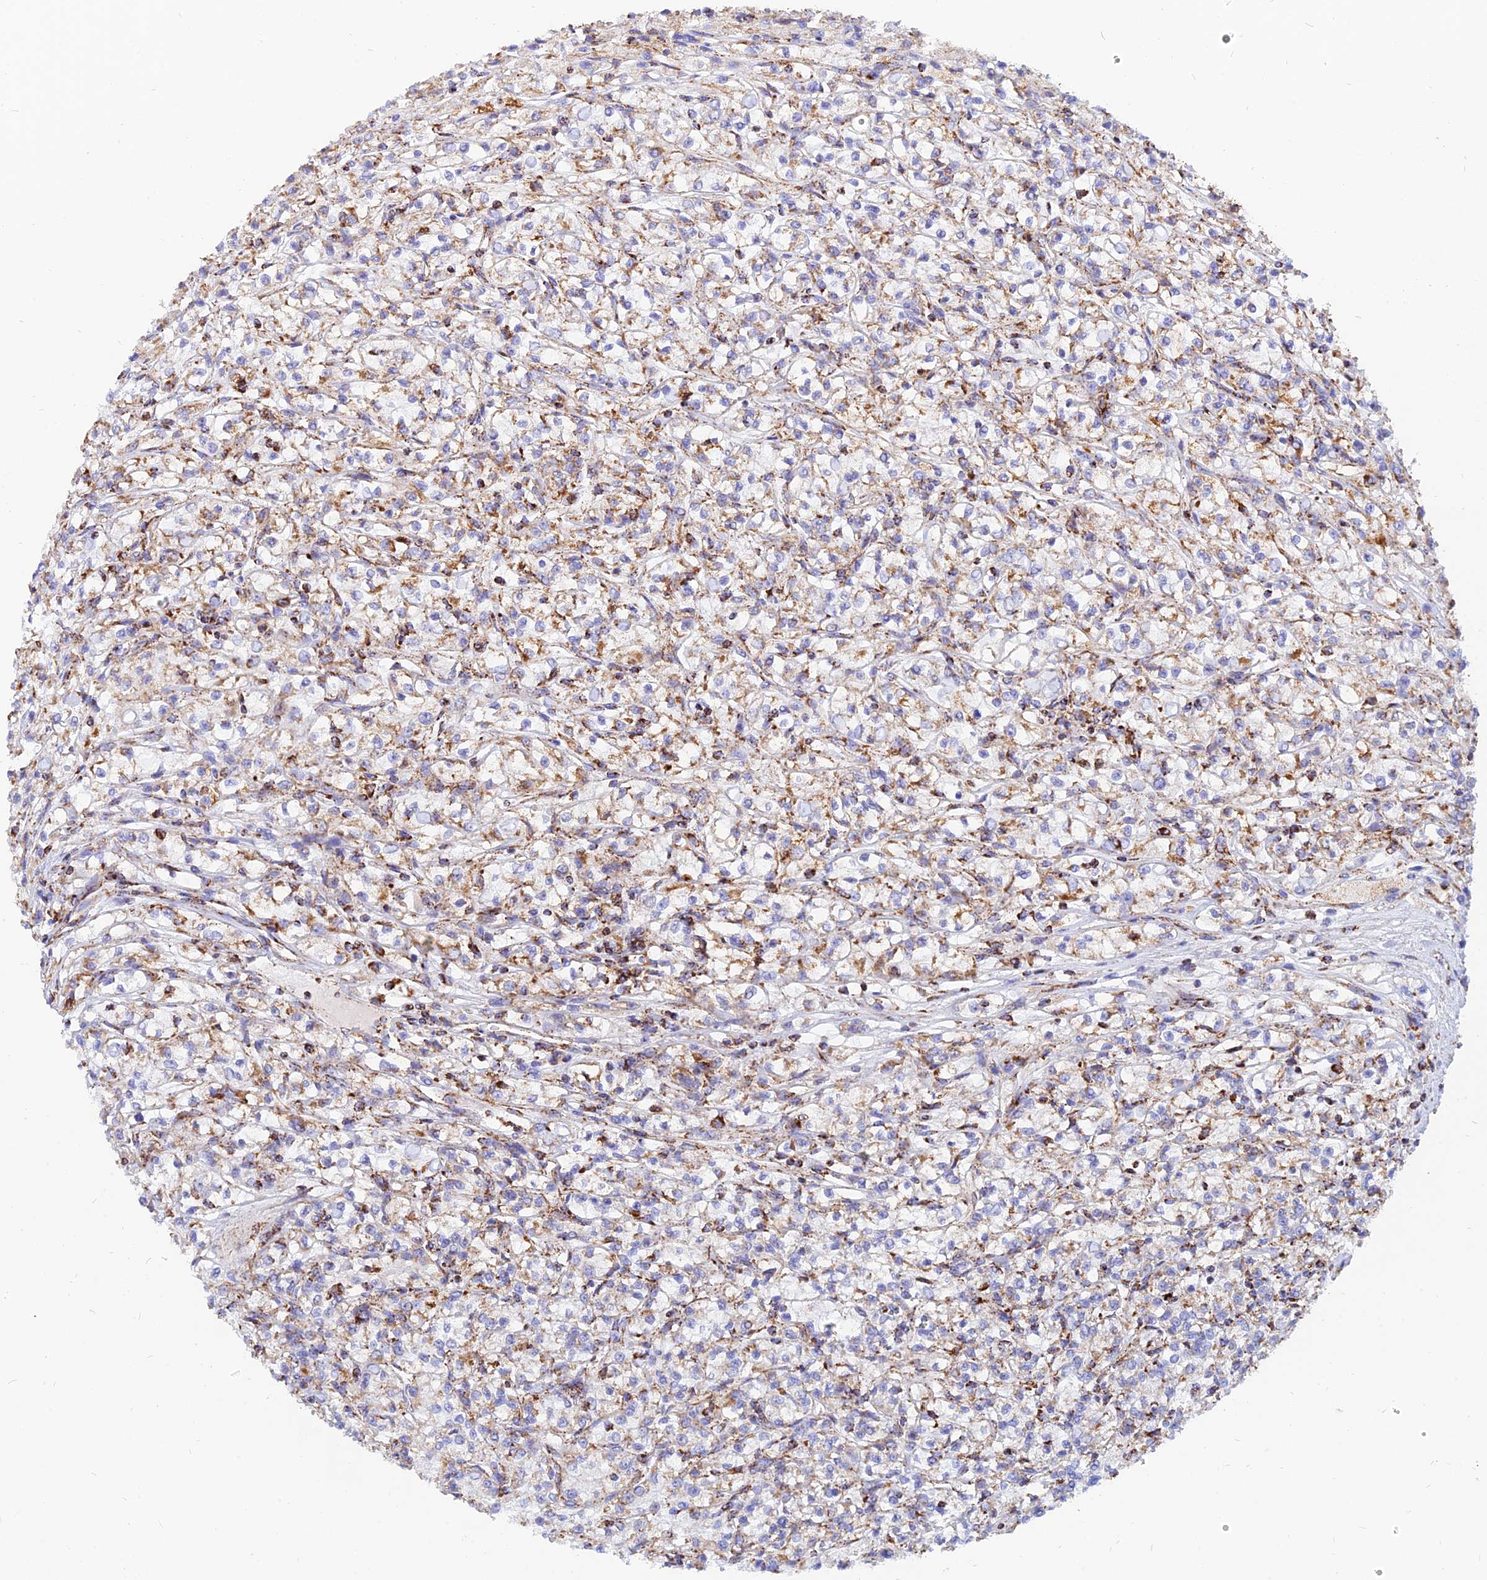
{"staining": {"intensity": "moderate", "quantity": "<25%", "location": "cytoplasmic/membranous"}, "tissue": "renal cancer", "cell_type": "Tumor cells", "image_type": "cancer", "snomed": [{"axis": "morphology", "description": "Adenocarcinoma, NOS"}, {"axis": "topography", "description": "Kidney"}], "caption": "Immunohistochemical staining of human renal adenocarcinoma displays moderate cytoplasmic/membranous protein positivity in approximately <25% of tumor cells.", "gene": "NDUFB6", "patient": {"sex": "female", "age": 59}}